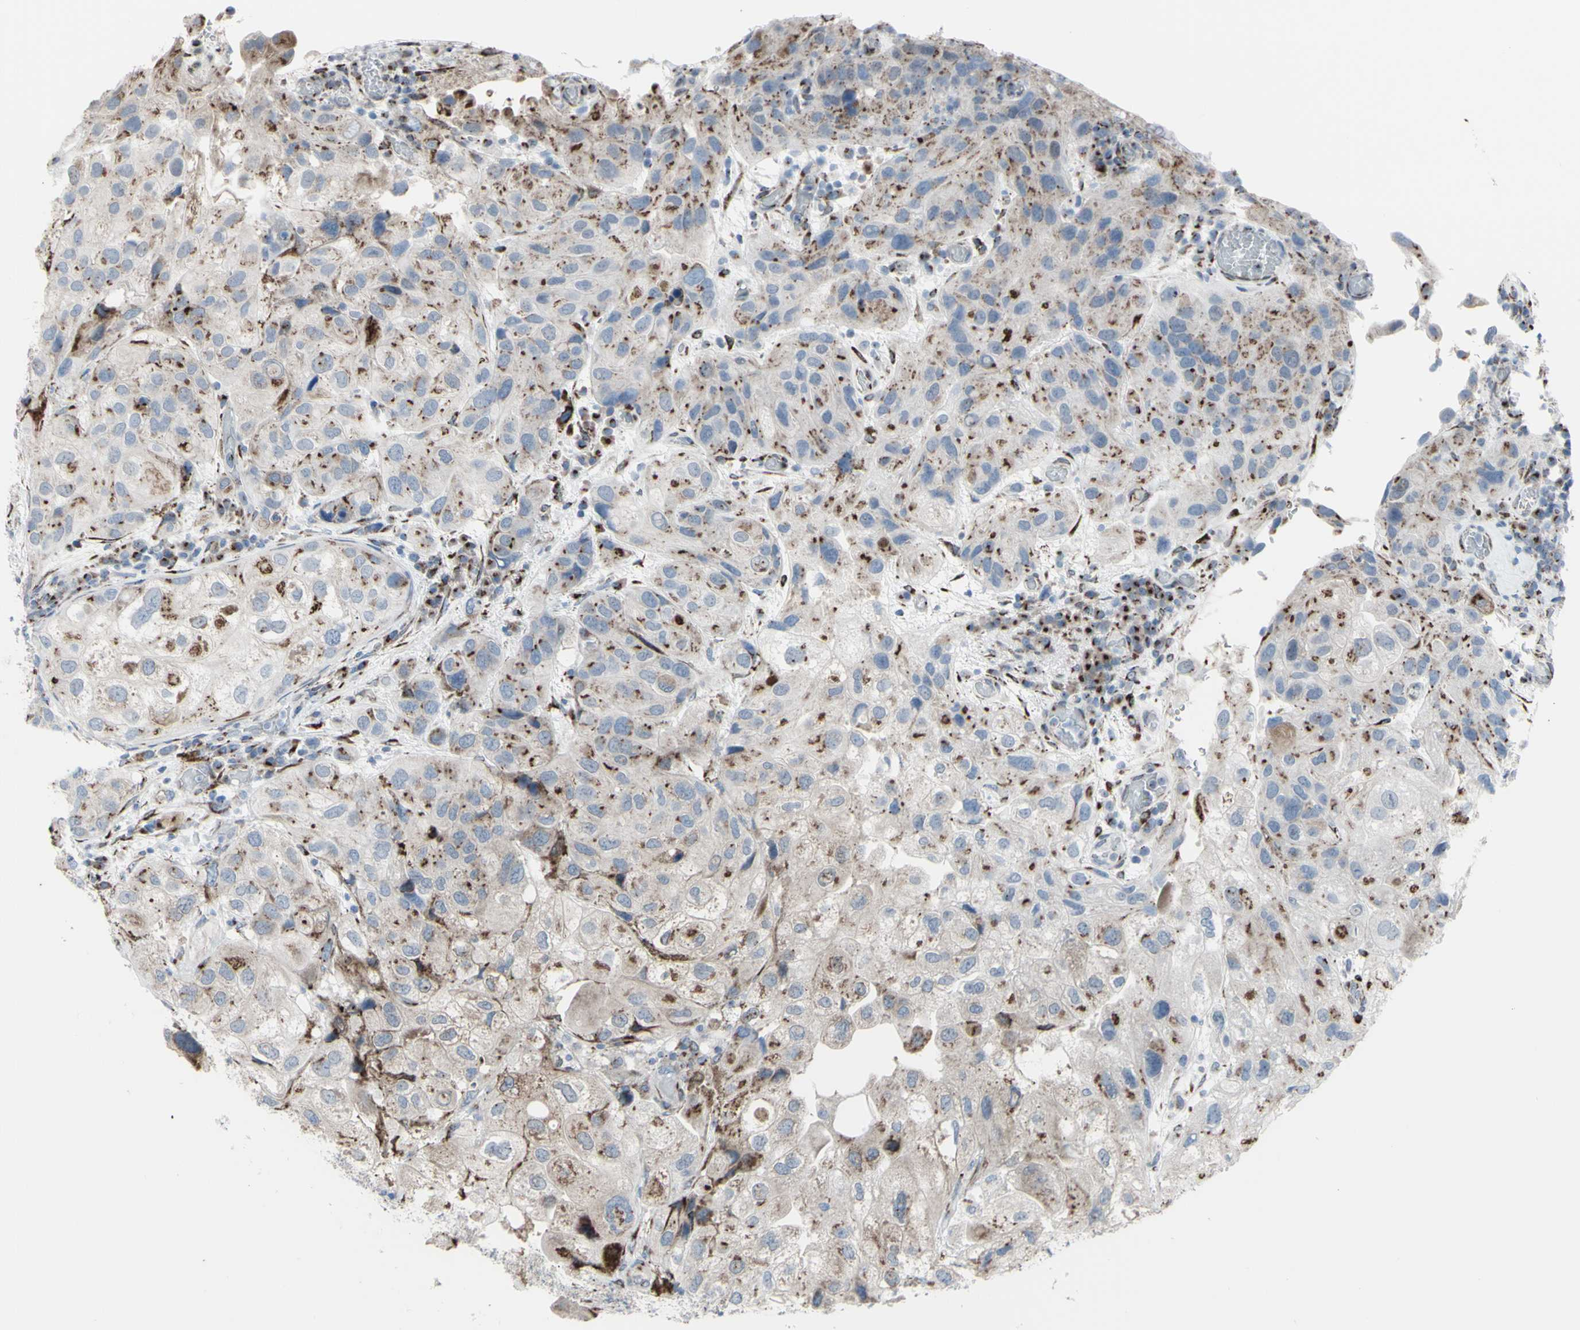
{"staining": {"intensity": "moderate", "quantity": "25%-75%", "location": "cytoplasmic/membranous"}, "tissue": "urothelial cancer", "cell_type": "Tumor cells", "image_type": "cancer", "snomed": [{"axis": "morphology", "description": "Urothelial carcinoma, High grade"}, {"axis": "topography", "description": "Urinary bladder"}], "caption": "Urothelial cancer was stained to show a protein in brown. There is medium levels of moderate cytoplasmic/membranous expression in about 25%-75% of tumor cells.", "gene": "GLG1", "patient": {"sex": "female", "age": 64}}